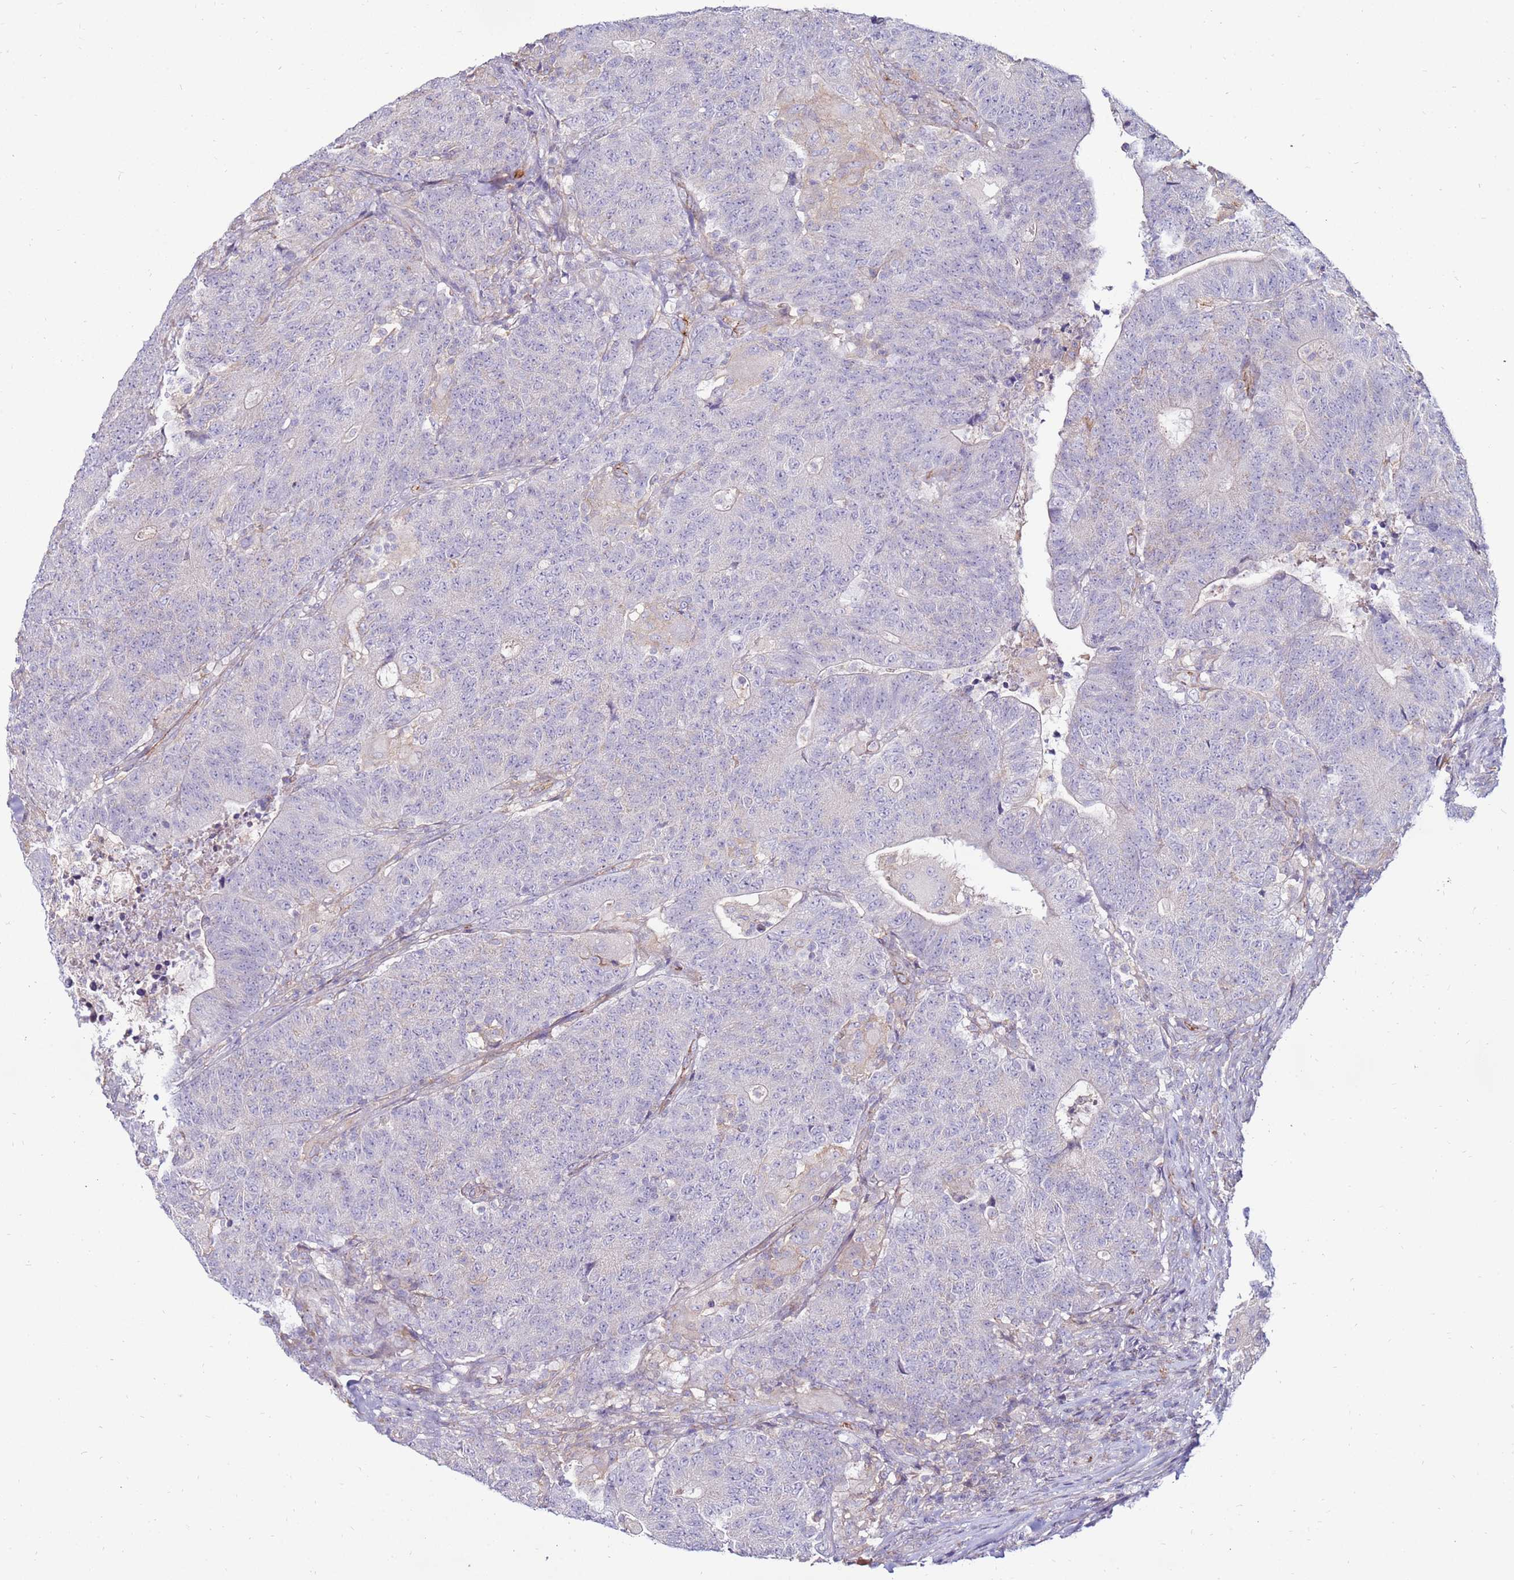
{"staining": {"intensity": "negative", "quantity": "none", "location": "none"}, "tissue": "colorectal cancer", "cell_type": "Tumor cells", "image_type": "cancer", "snomed": [{"axis": "morphology", "description": "Adenocarcinoma, NOS"}, {"axis": "topography", "description": "Colon"}], "caption": "IHC photomicrograph of colorectal cancer stained for a protein (brown), which reveals no expression in tumor cells.", "gene": "CLEC4M", "patient": {"sex": "female", "age": 75}}